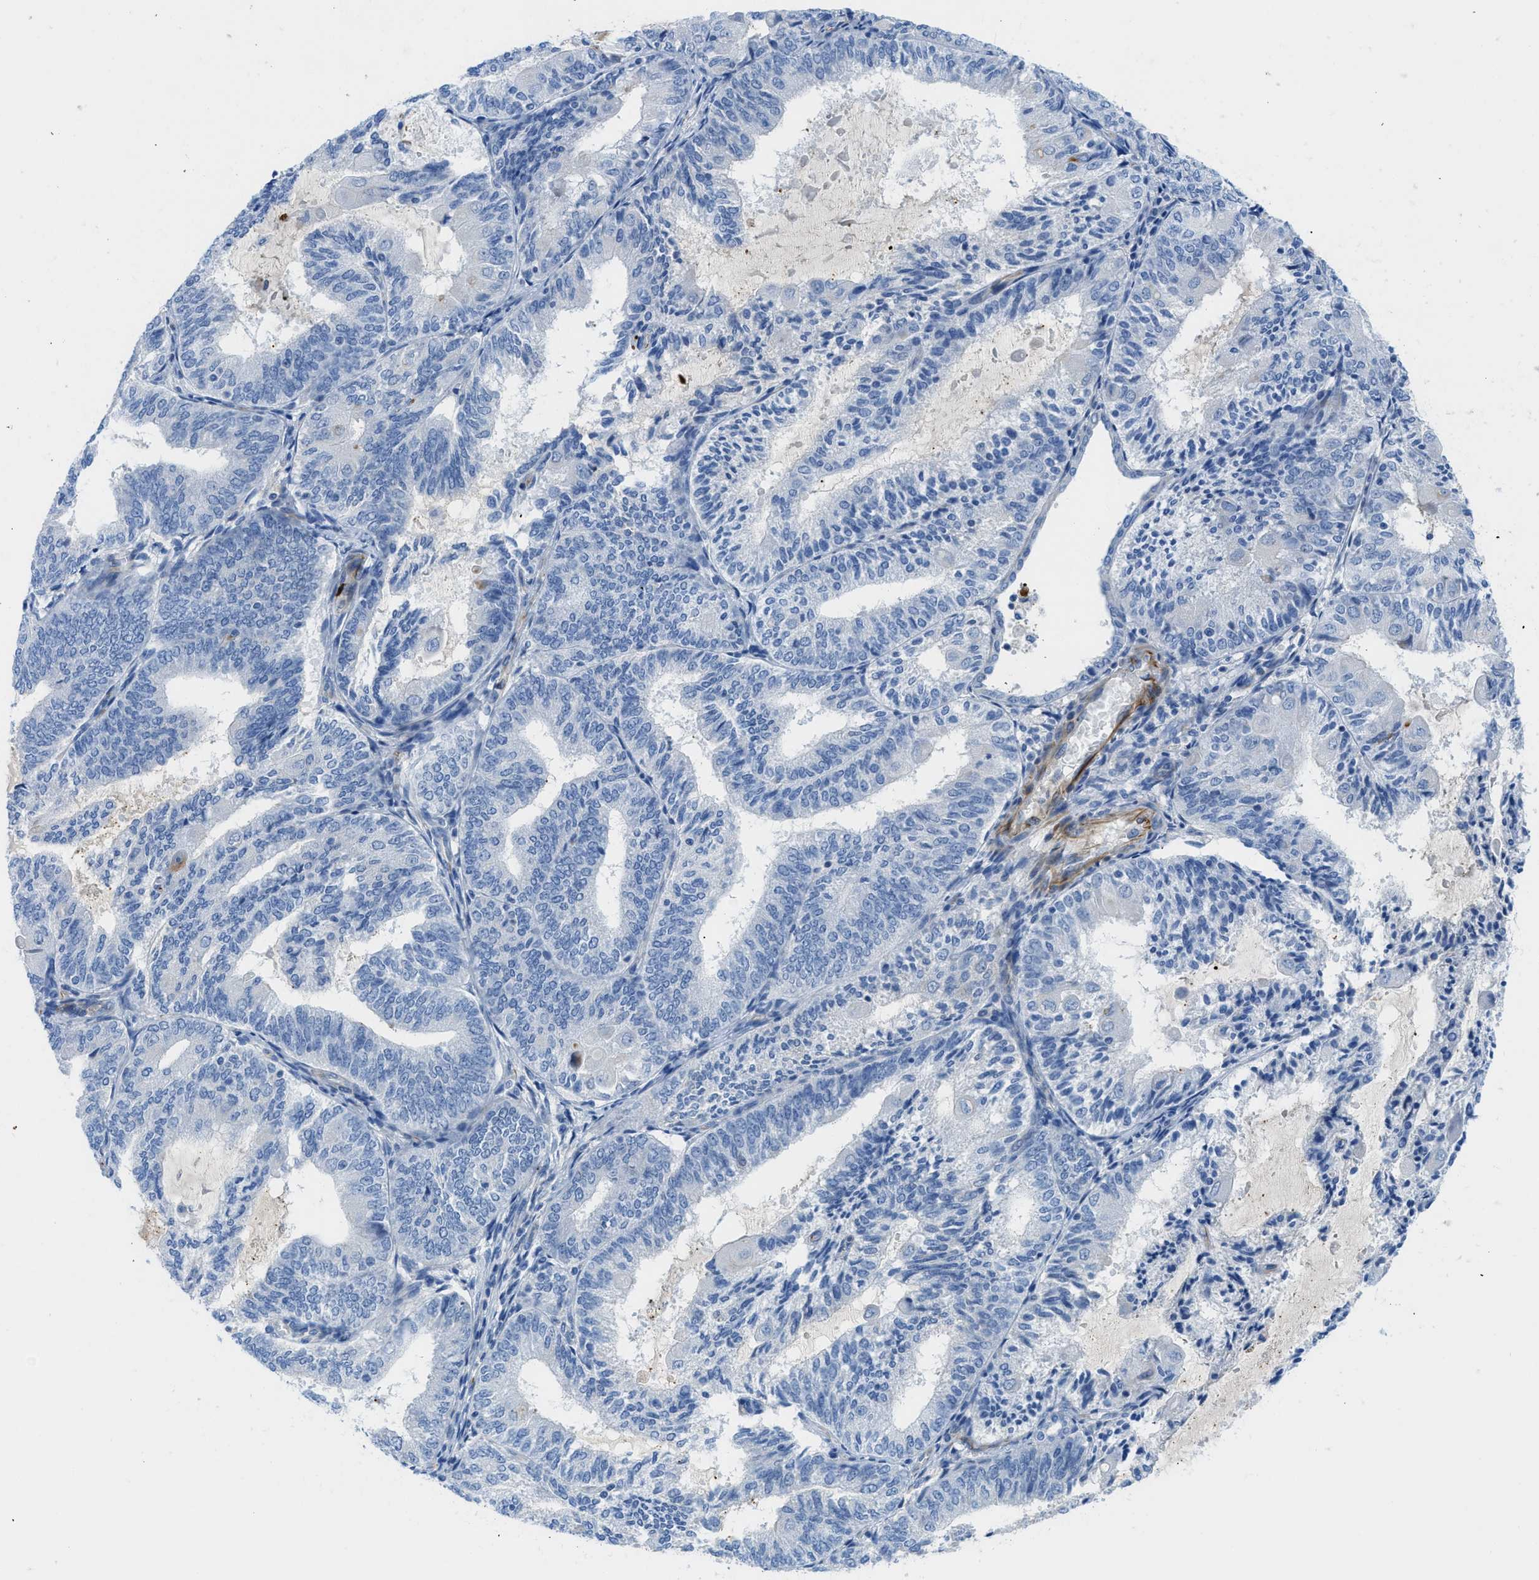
{"staining": {"intensity": "negative", "quantity": "none", "location": "none"}, "tissue": "endometrial cancer", "cell_type": "Tumor cells", "image_type": "cancer", "snomed": [{"axis": "morphology", "description": "Adenocarcinoma, NOS"}, {"axis": "topography", "description": "Endometrium"}], "caption": "Immunohistochemistry of human endometrial cancer (adenocarcinoma) reveals no positivity in tumor cells.", "gene": "XCR1", "patient": {"sex": "female", "age": 81}}